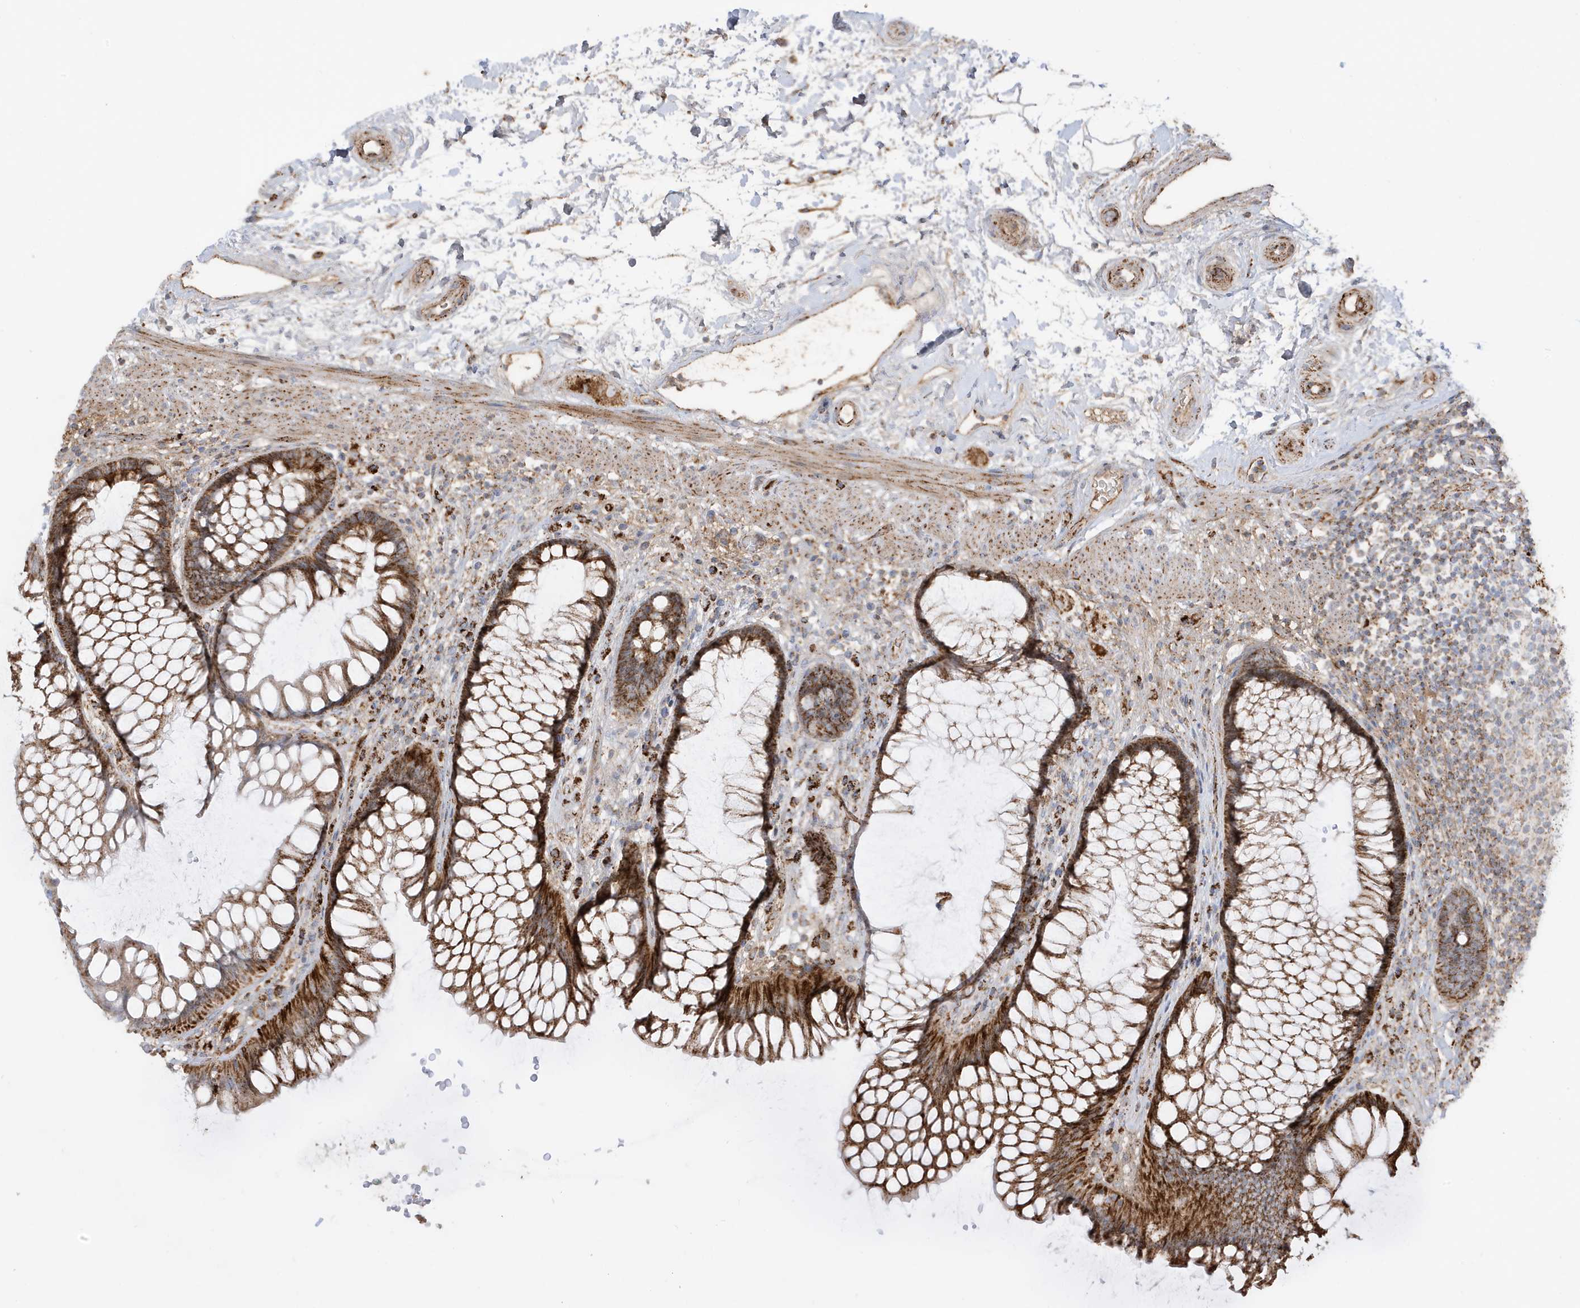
{"staining": {"intensity": "strong", "quantity": ">75%", "location": "cytoplasmic/membranous"}, "tissue": "rectum", "cell_type": "Glandular cells", "image_type": "normal", "snomed": [{"axis": "morphology", "description": "Normal tissue, NOS"}, {"axis": "topography", "description": "Rectum"}], "caption": "The photomicrograph shows immunohistochemical staining of normal rectum. There is strong cytoplasmic/membranous expression is seen in approximately >75% of glandular cells. (Brightfield microscopy of DAB IHC at high magnification).", "gene": "IFT57", "patient": {"sex": "male", "age": 51}}